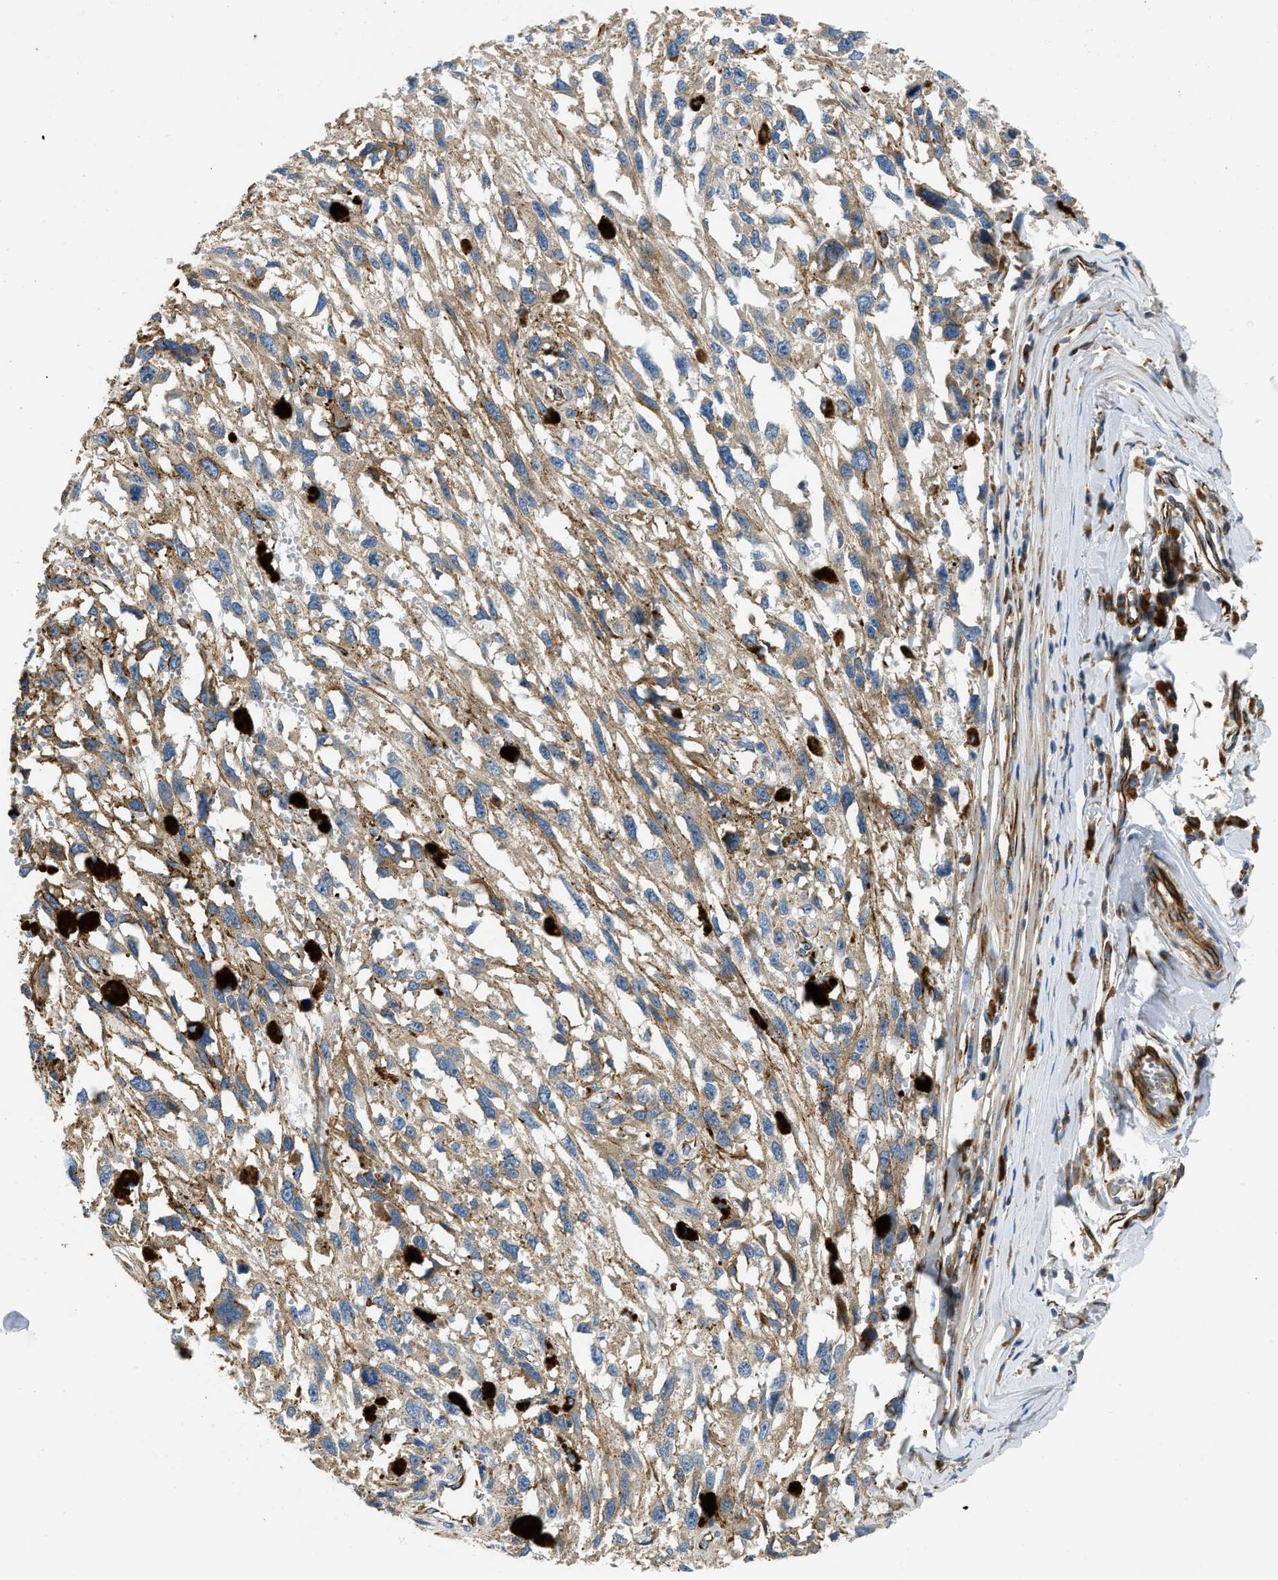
{"staining": {"intensity": "weak", "quantity": ">75%", "location": "cytoplasmic/membranous"}, "tissue": "melanoma", "cell_type": "Tumor cells", "image_type": "cancer", "snomed": [{"axis": "morphology", "description": "Malignant melanoma, Metastatic site"}, {"axis": "topography", "description": "Lymph node"}], "caption": "Brown immunohistochemical staining in human melanoma reveals weak cytoplasmic/membranous expression in about >75% of tumor cells.", "gene": "ULK4", "patient": {"sex": "male", "age": 59}}